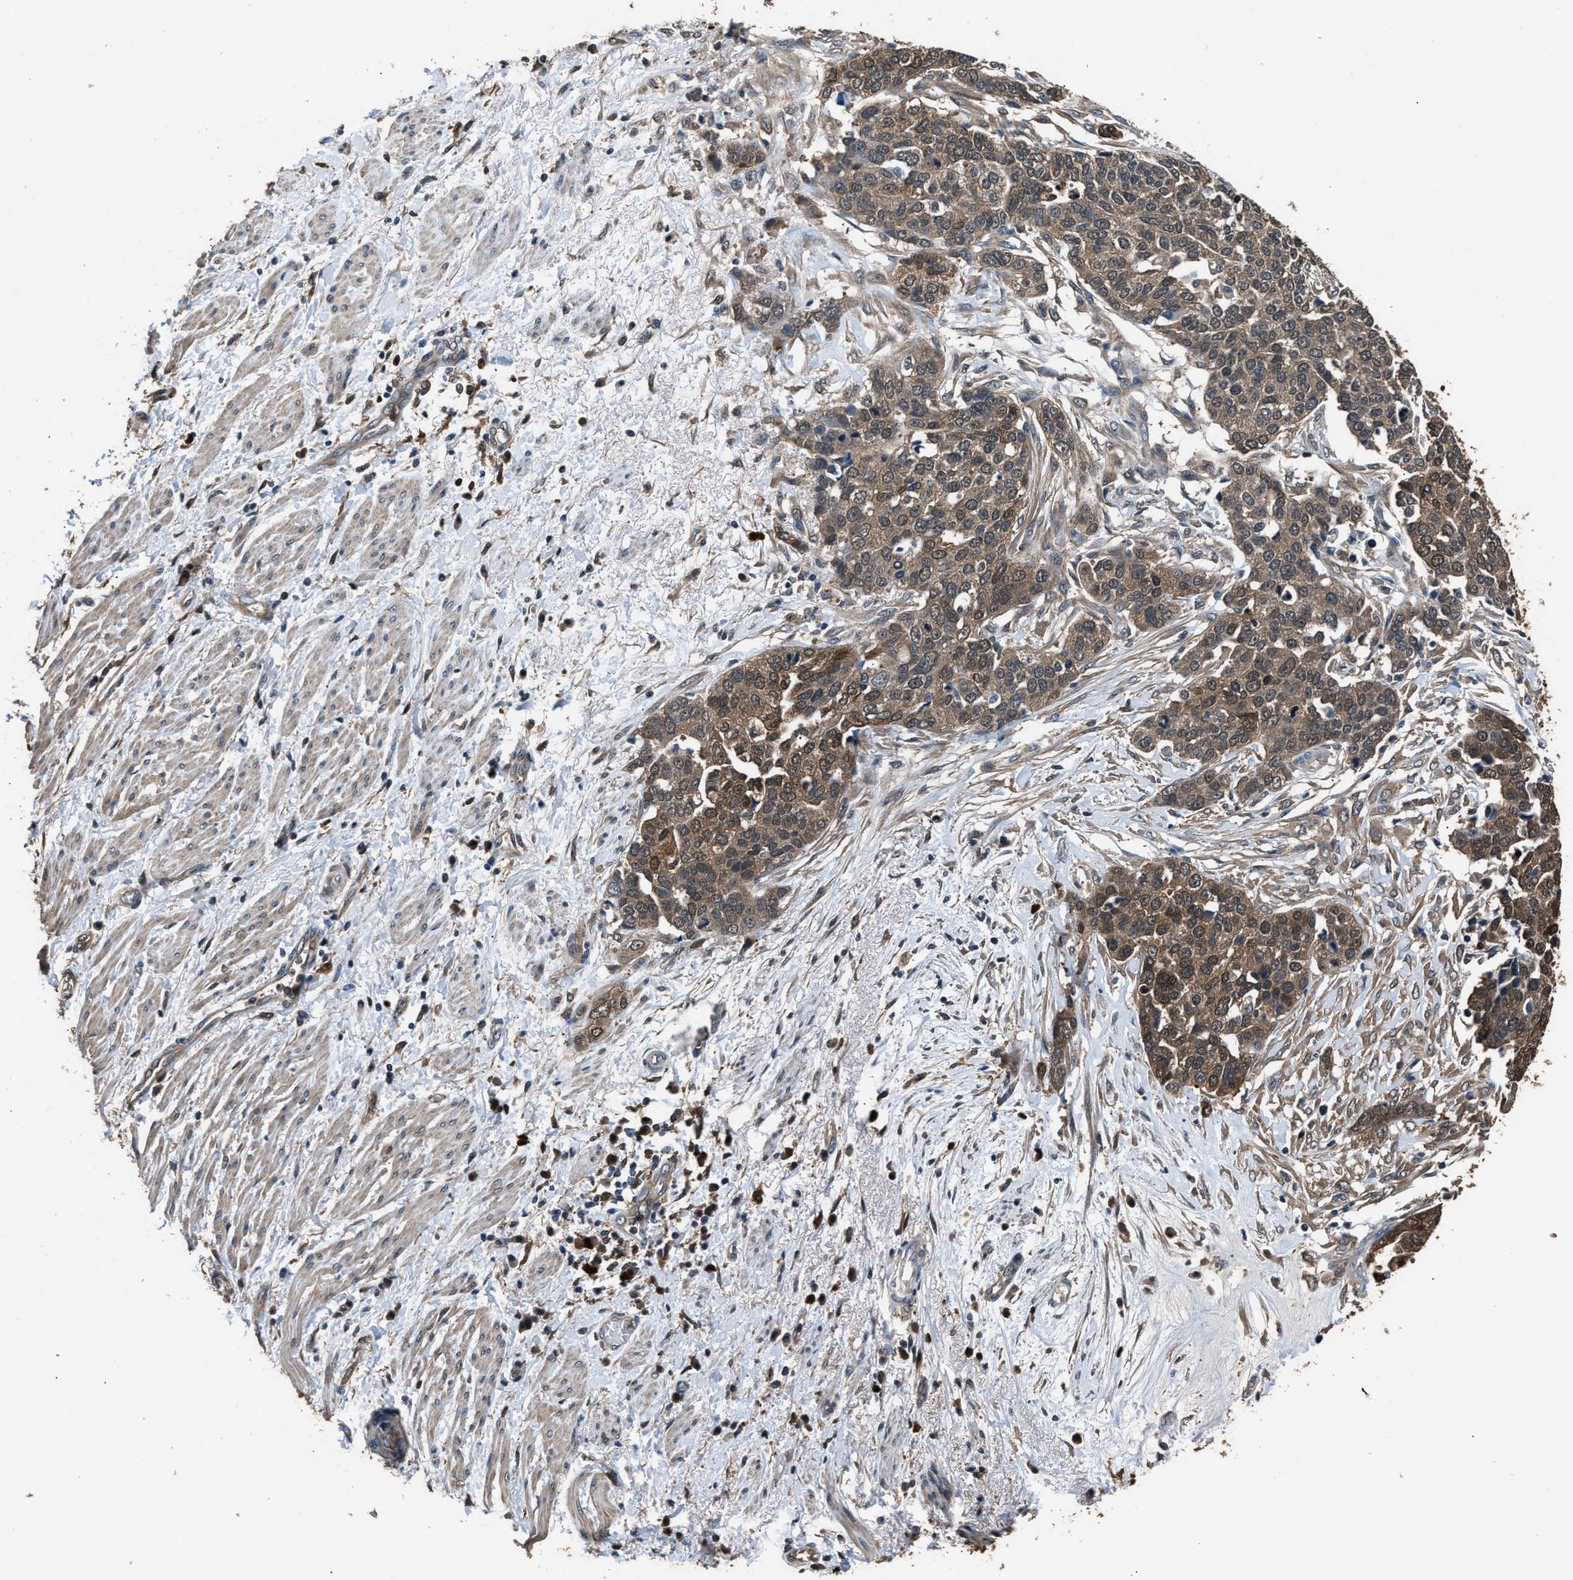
{"staining": {"intensity": "moderate", "quantity": ">75%", "location": "cytoplasmic/membranous"}, "tissue": "ovarian cancer", "cell_type": "Tumor cells", "image_type": "cancer", "snomed": [{"axis": "morphology", "description": "Cystadenocarcinoma, serous, NOS"}, {"axis": "topography", "description": "Ovary"}], "caption": "Ovarian cancer (serous cystadenocarcinoma) tissue exhibits moderate cytoplasmic/membranous staining in about >75% of tumor cells, visualized by immunohistochemistry.", "gene": "GSTP1", "patient": {"sex": "female", "age": 44}}